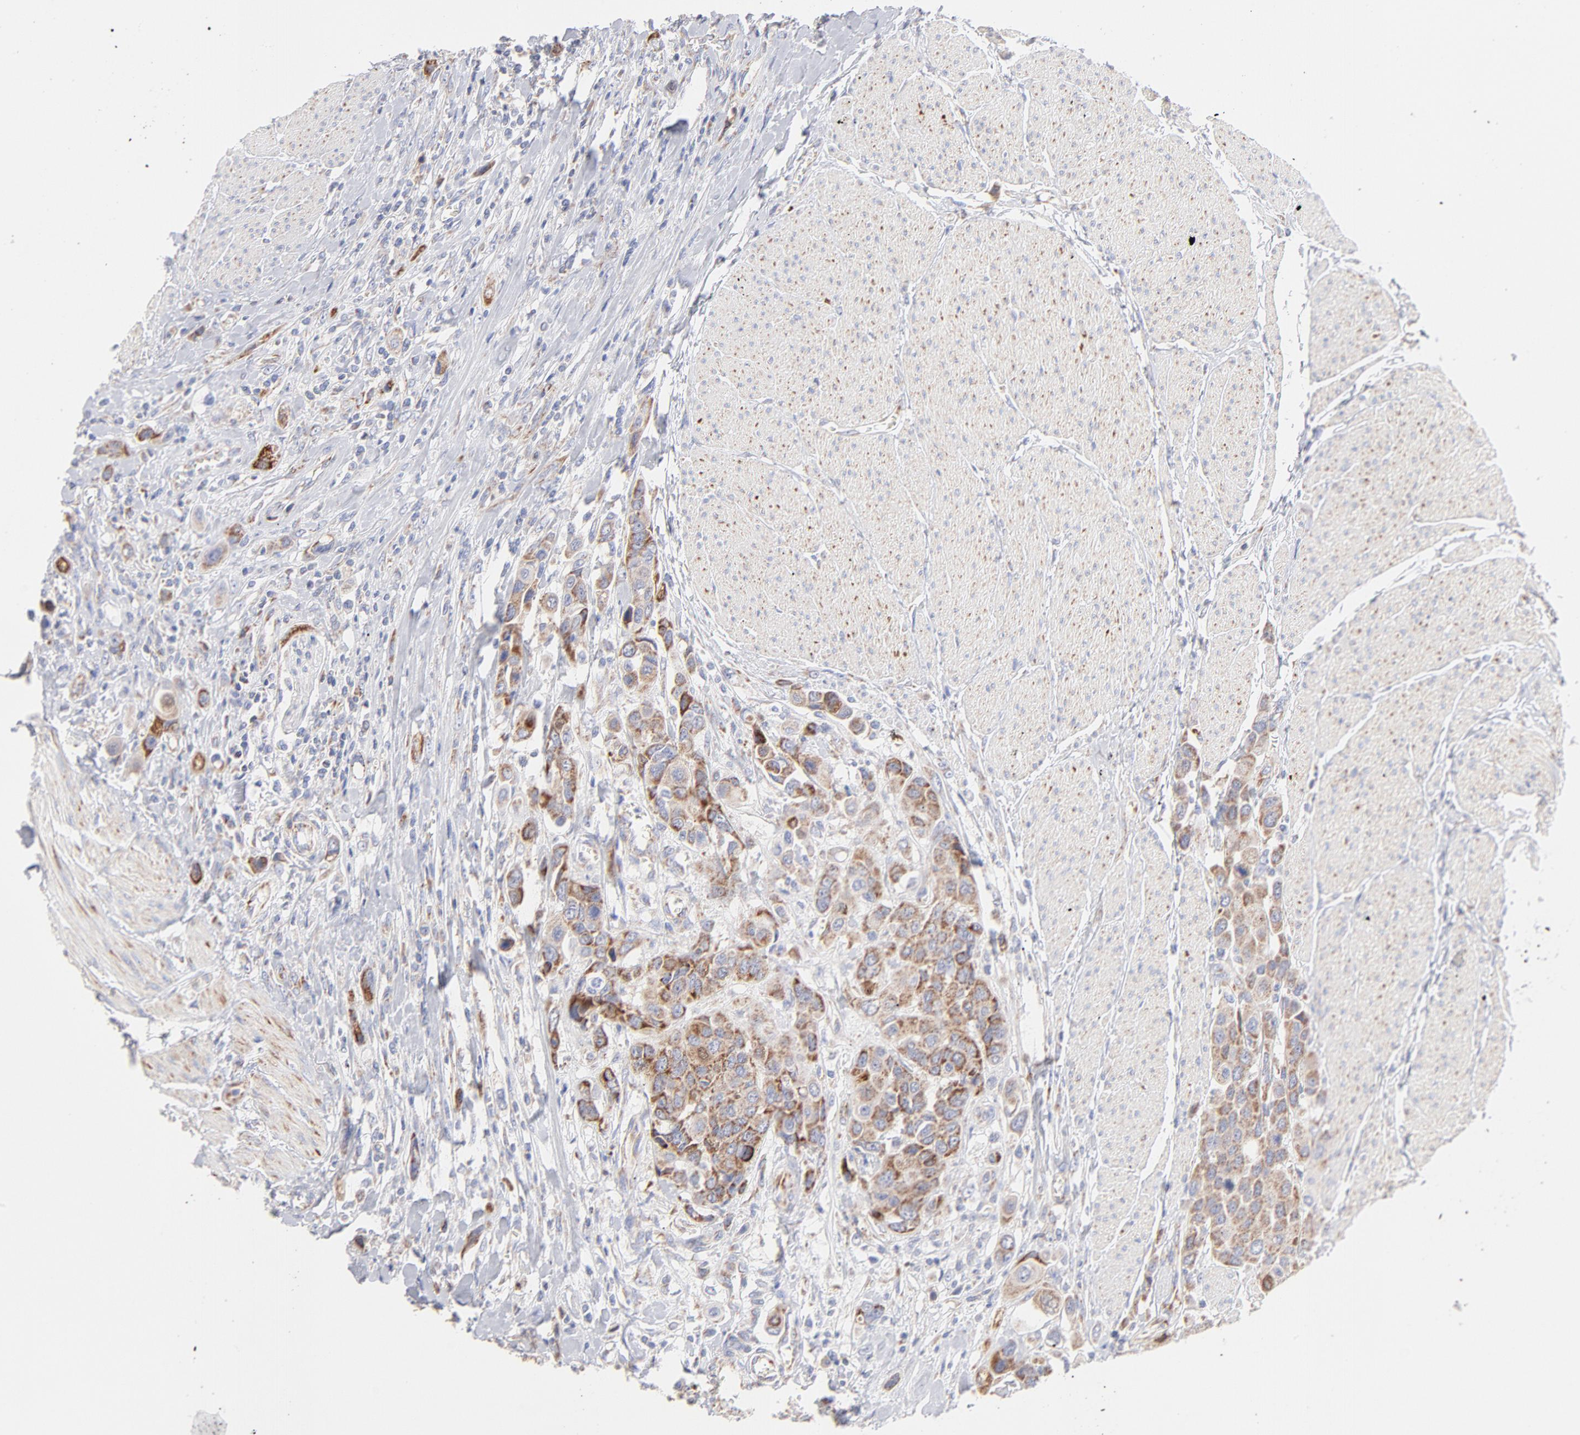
{"staining": {"intensity": "moderate", "quantity": ">75%", "location": "cytoplasmic/membranous"}, "tissue": "urothelial cancer", "cell_type": "Tumor cells", "image_type": "cancer", "snomed": [{"axis": "morphology", "description": "Urothelial carcinoma, High grade"}, {"axis": "topography", "description": "Urinary bladder"}], "caption": "DAB (3,3'-diaminobenzidine) immunohistochemical staining of human urothelial cancer exhibits moderate cytoplasmic/membranous protein staining in about >75% of tumor cells.", "gene": "TIMM8A", "patient": {"sex": "male", "age": 50}}